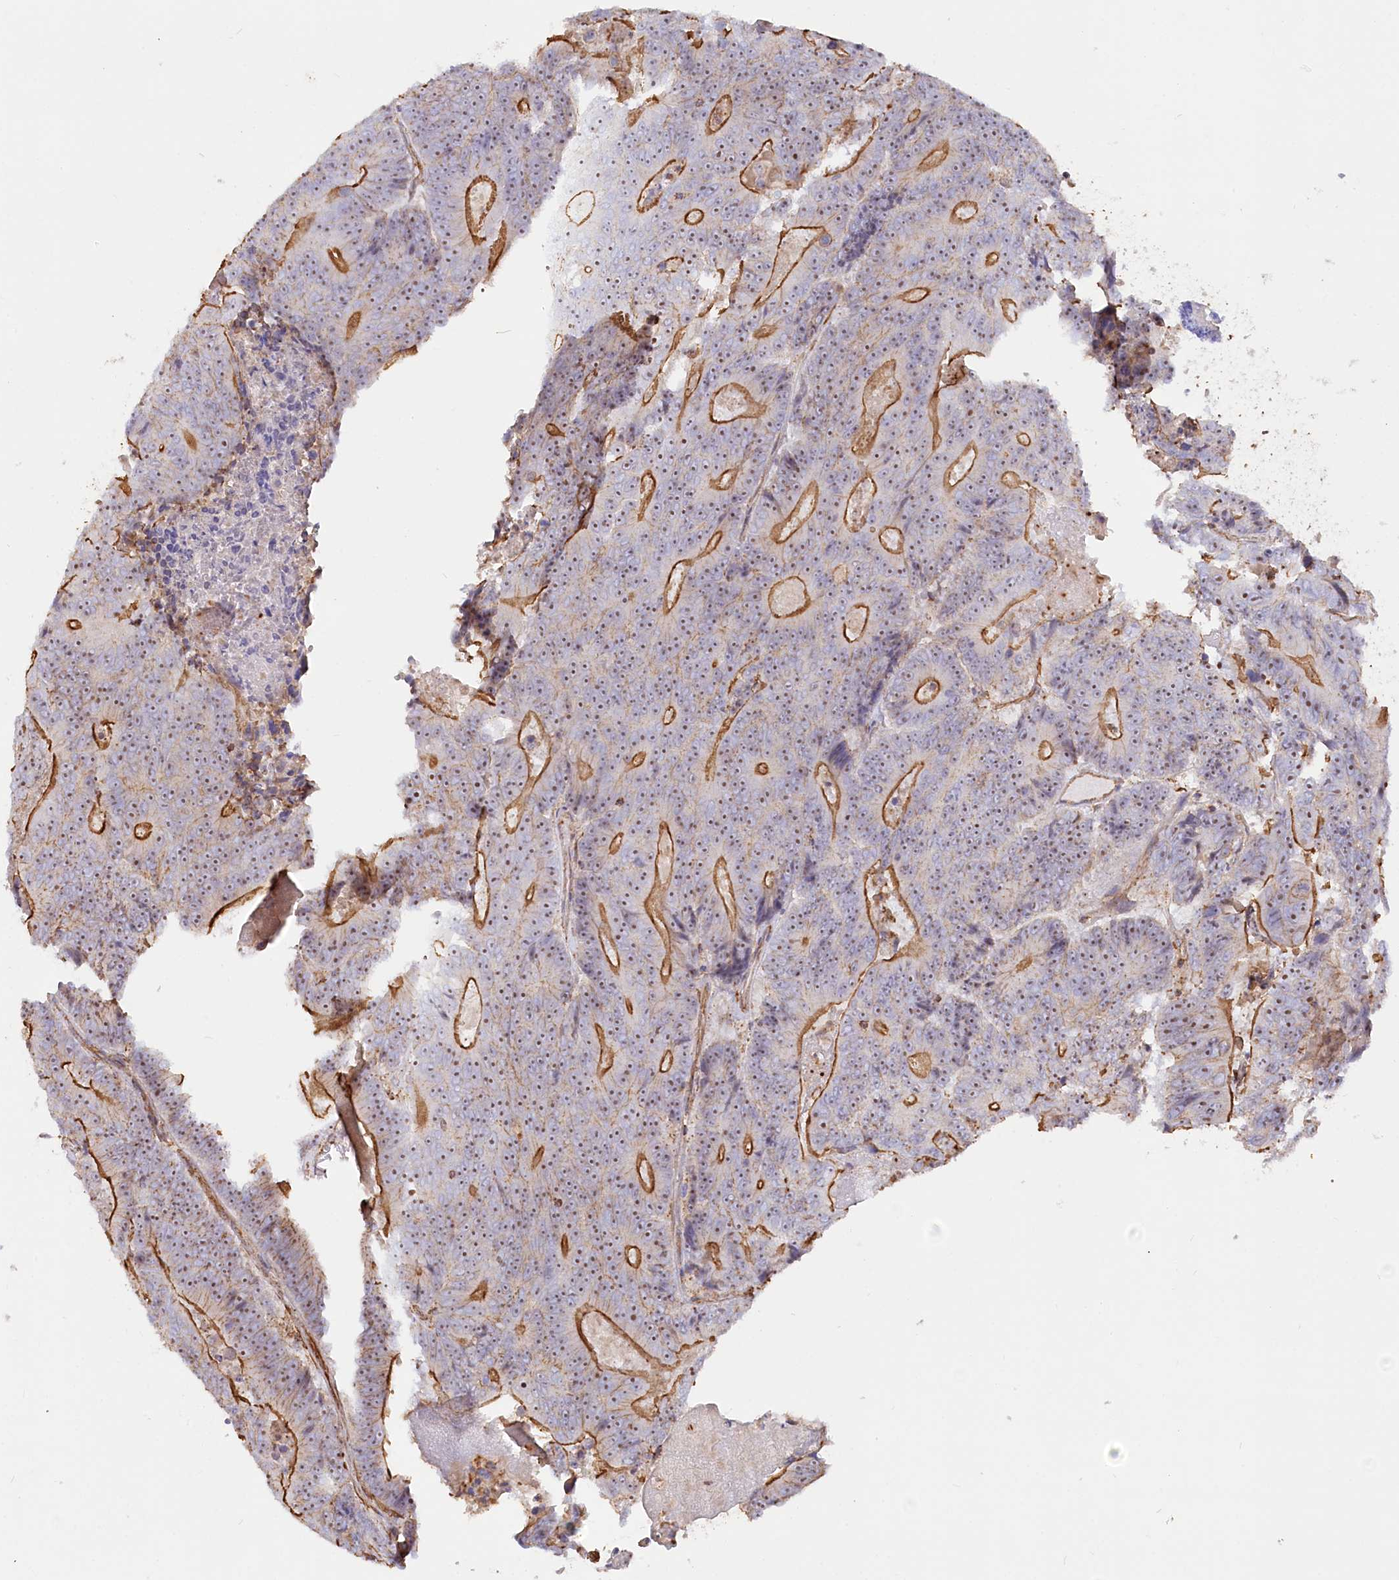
{"staining": {"intensity": "strong", "quantity": "<25%", "location": "cytoplasmic/membranous"}, "tissue": "colorectal cancer", "cell_type": "Tumor cells", "image_type": "cancer", "snomed": [{"axis": "morphology", "description": "Adenocarcinoma, NOS"}, {"axis": "topography", "description": "Colon"}], "caption": "Colorectal adenocarcinoma stained with a brown dye demonstrates strong cytoplasmic/membranous positive staining in approximately <25% of tumor cells.", "gene": "WDR36", "patient": {"sex": "male", "age": 83}}